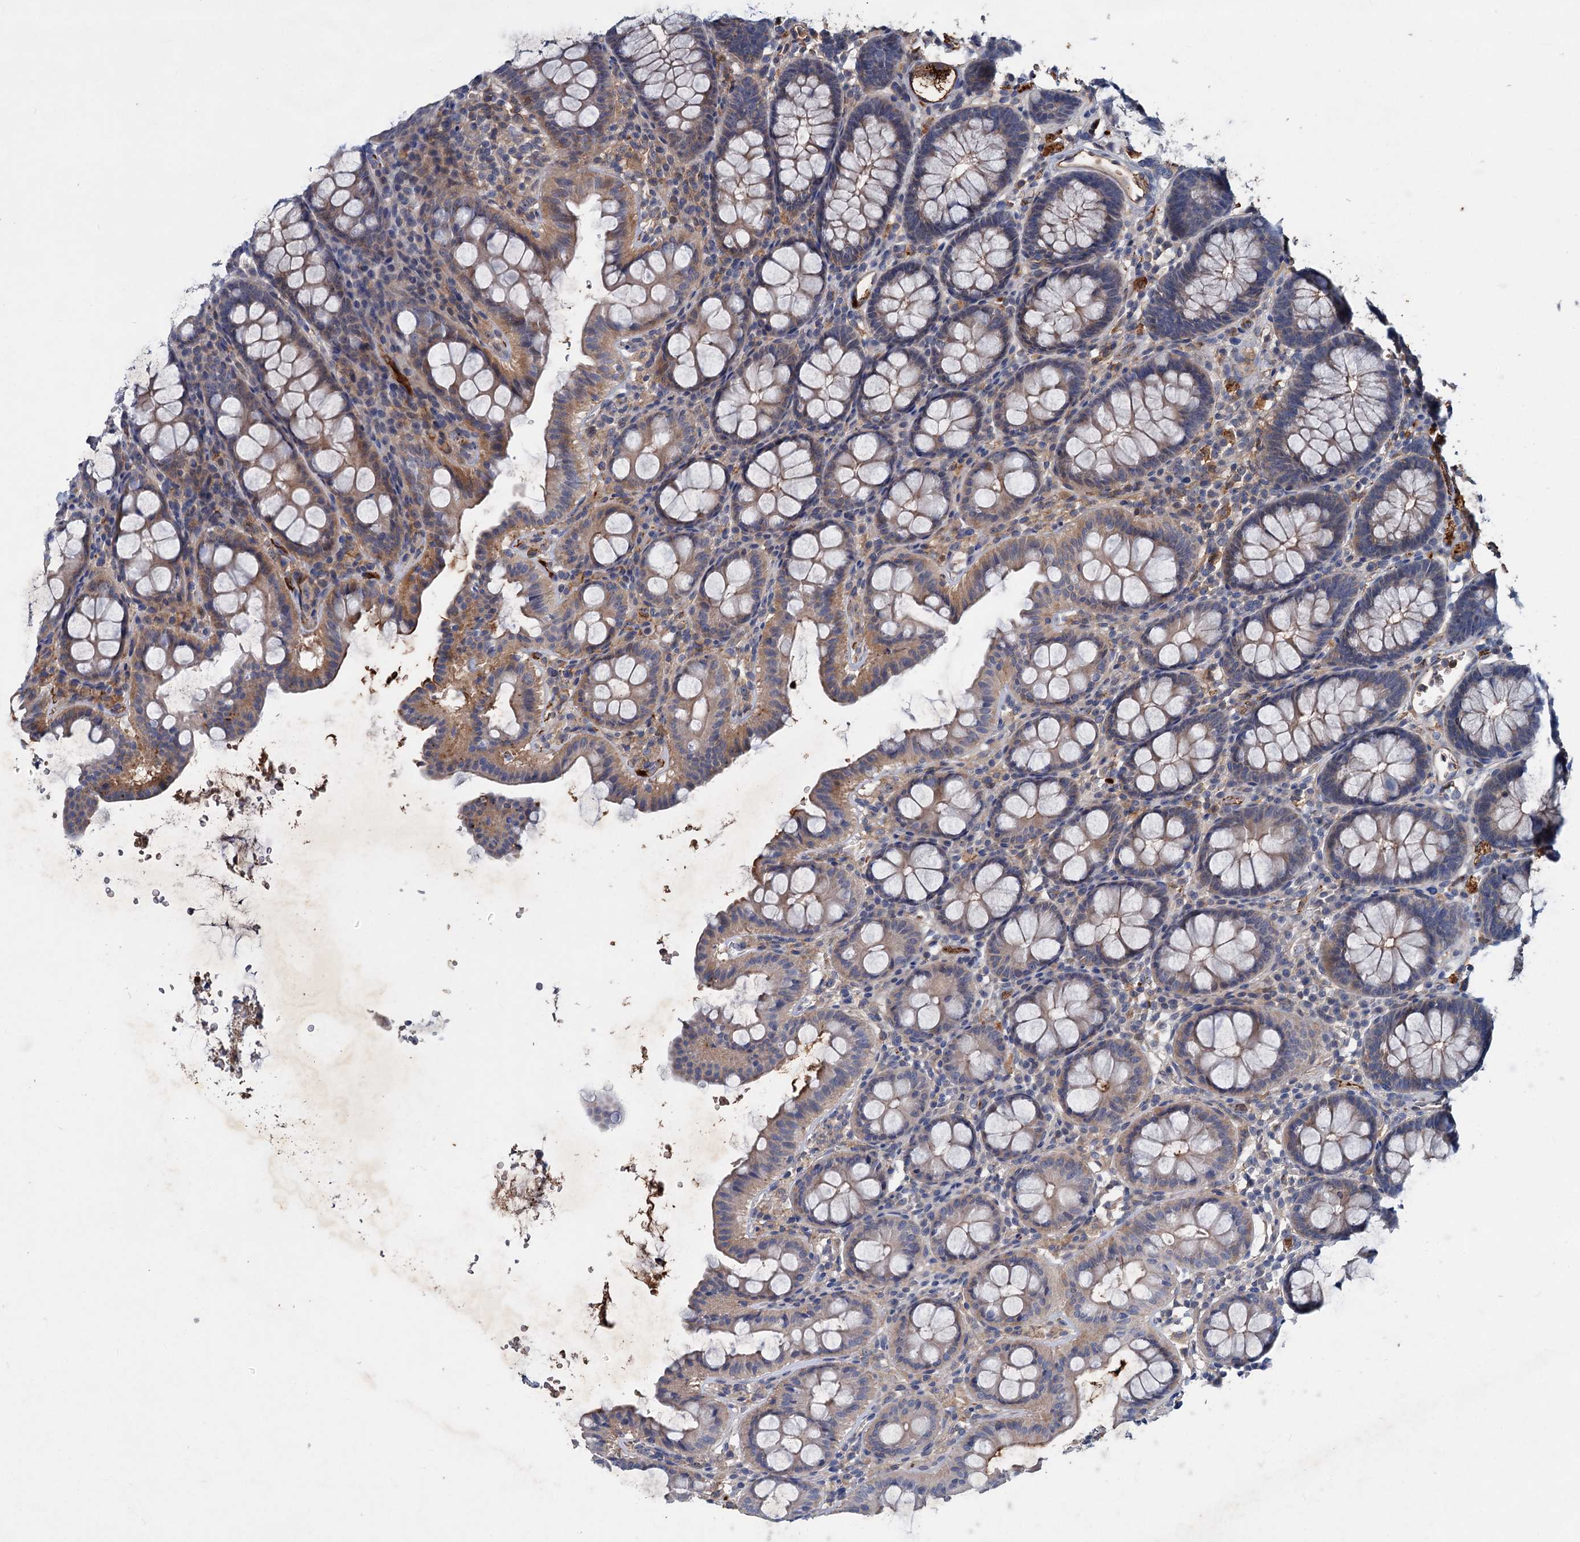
{"staining": {"intensity": "weak", "quantity": ">75%", "location": "cytoplasmic/membranous"}, "tissue": "colon", "cell_type": "Endothelial cells", "image_type": "normal", "snomed": [{"axis": "morphology", "description": "Normal tissue, NOS"}, {"axis": "topography", "description": "Colon"}], "caption": "Protein staining shows weak cytoplasmic/membranous positivity in about >75% of endothelial cells in normal colon. (Brightfield microscopy of DAB IHC at high magnification).", "gene": "CHRD", "patient": {"sex": "male", "age": 75}}